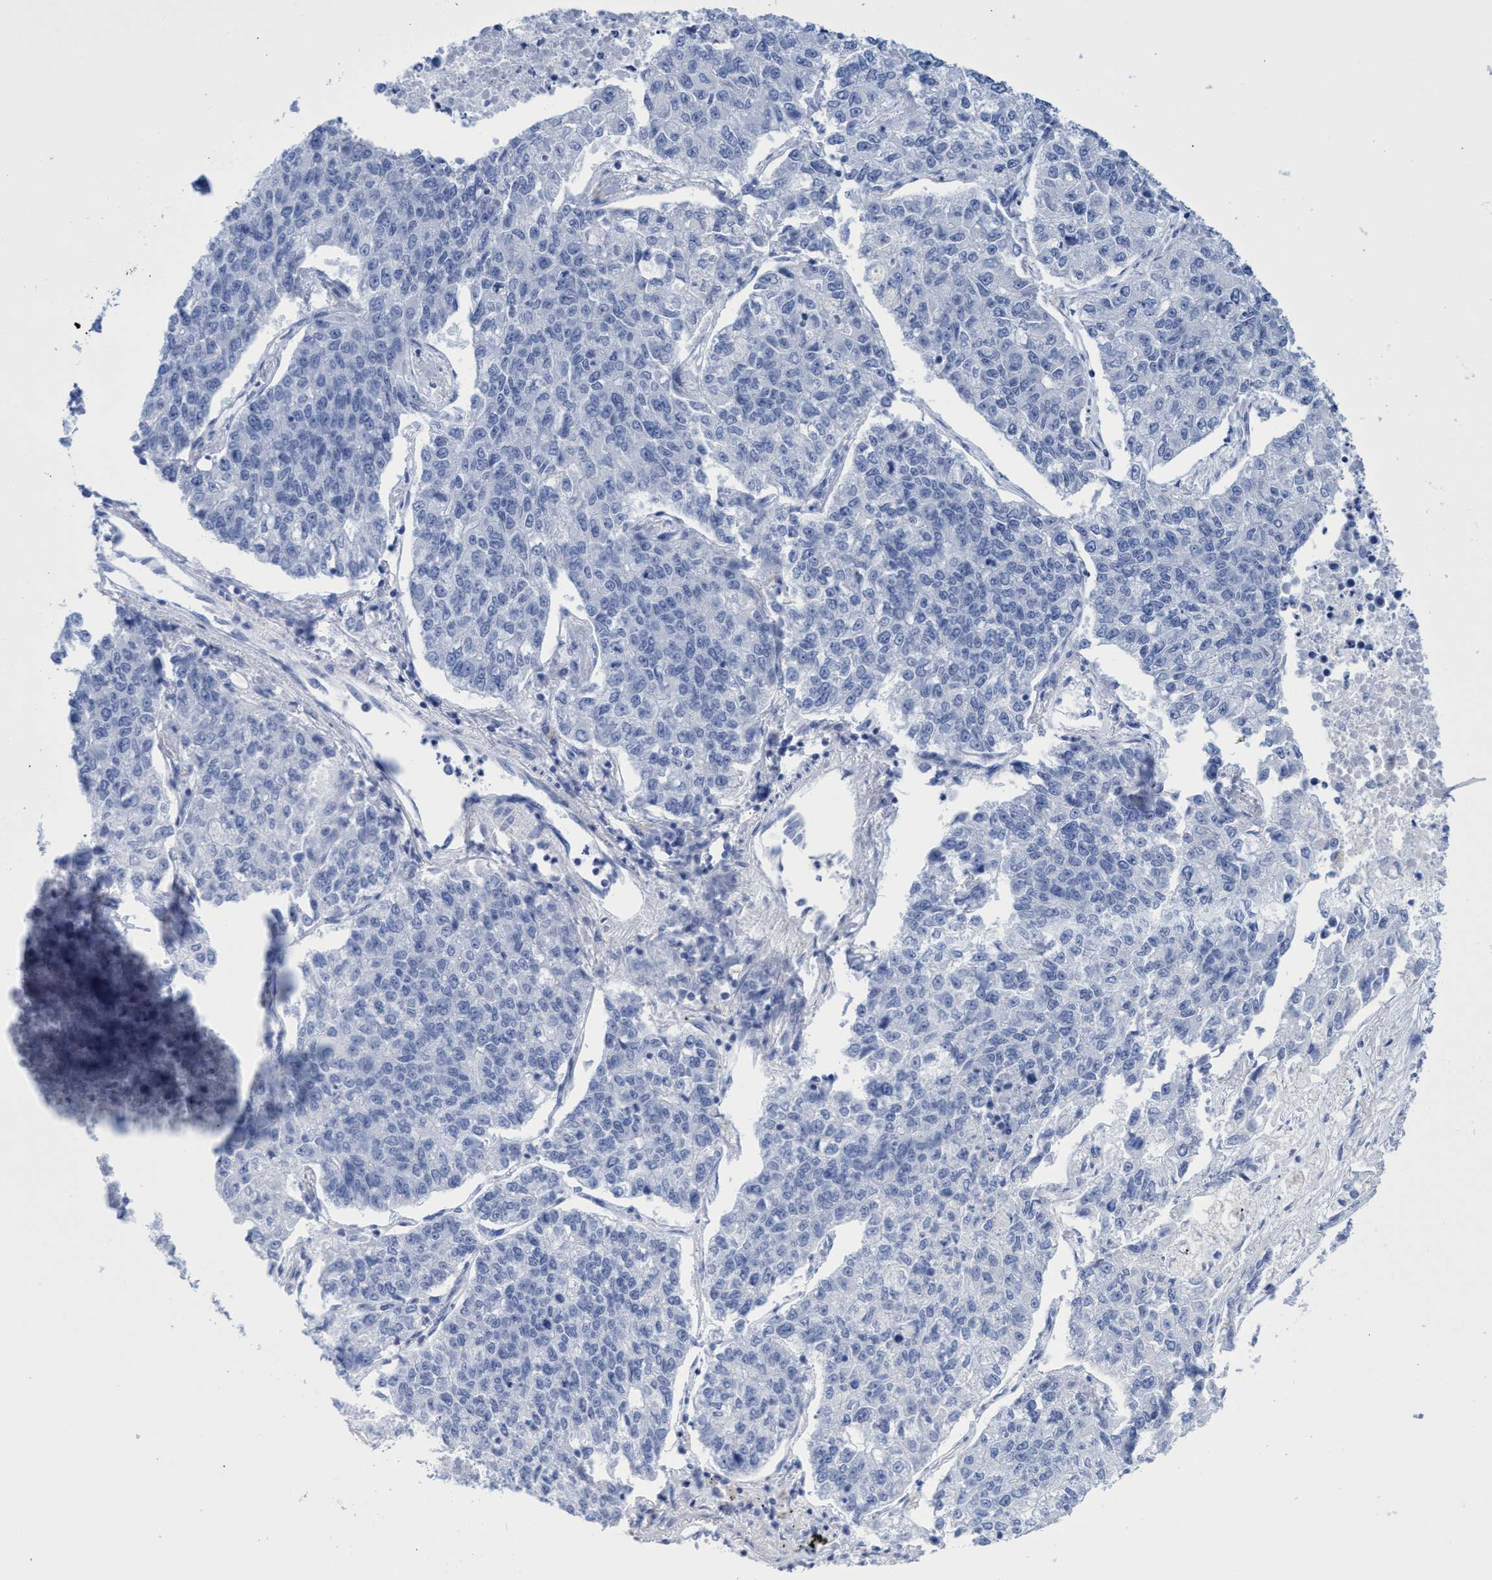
{"staining": {"intensity": "negative", "quantity": "none", "location": "none"}, "tissue": "lung cancer", "cell_type": "Tumor cells", "image_type": "cancer", "snomed": [{"axis": "morphology", "description": "Adenocarcinoma, NOS"}, {"axis": "topography", "description": "Lung"}], "caption": "Lung cancer (adenocarcinoma) stained for a protein using IHC exhibits no expression tumor cells.", "gene": "INSL6", "patient": {"sex": "male", "age": 49}}